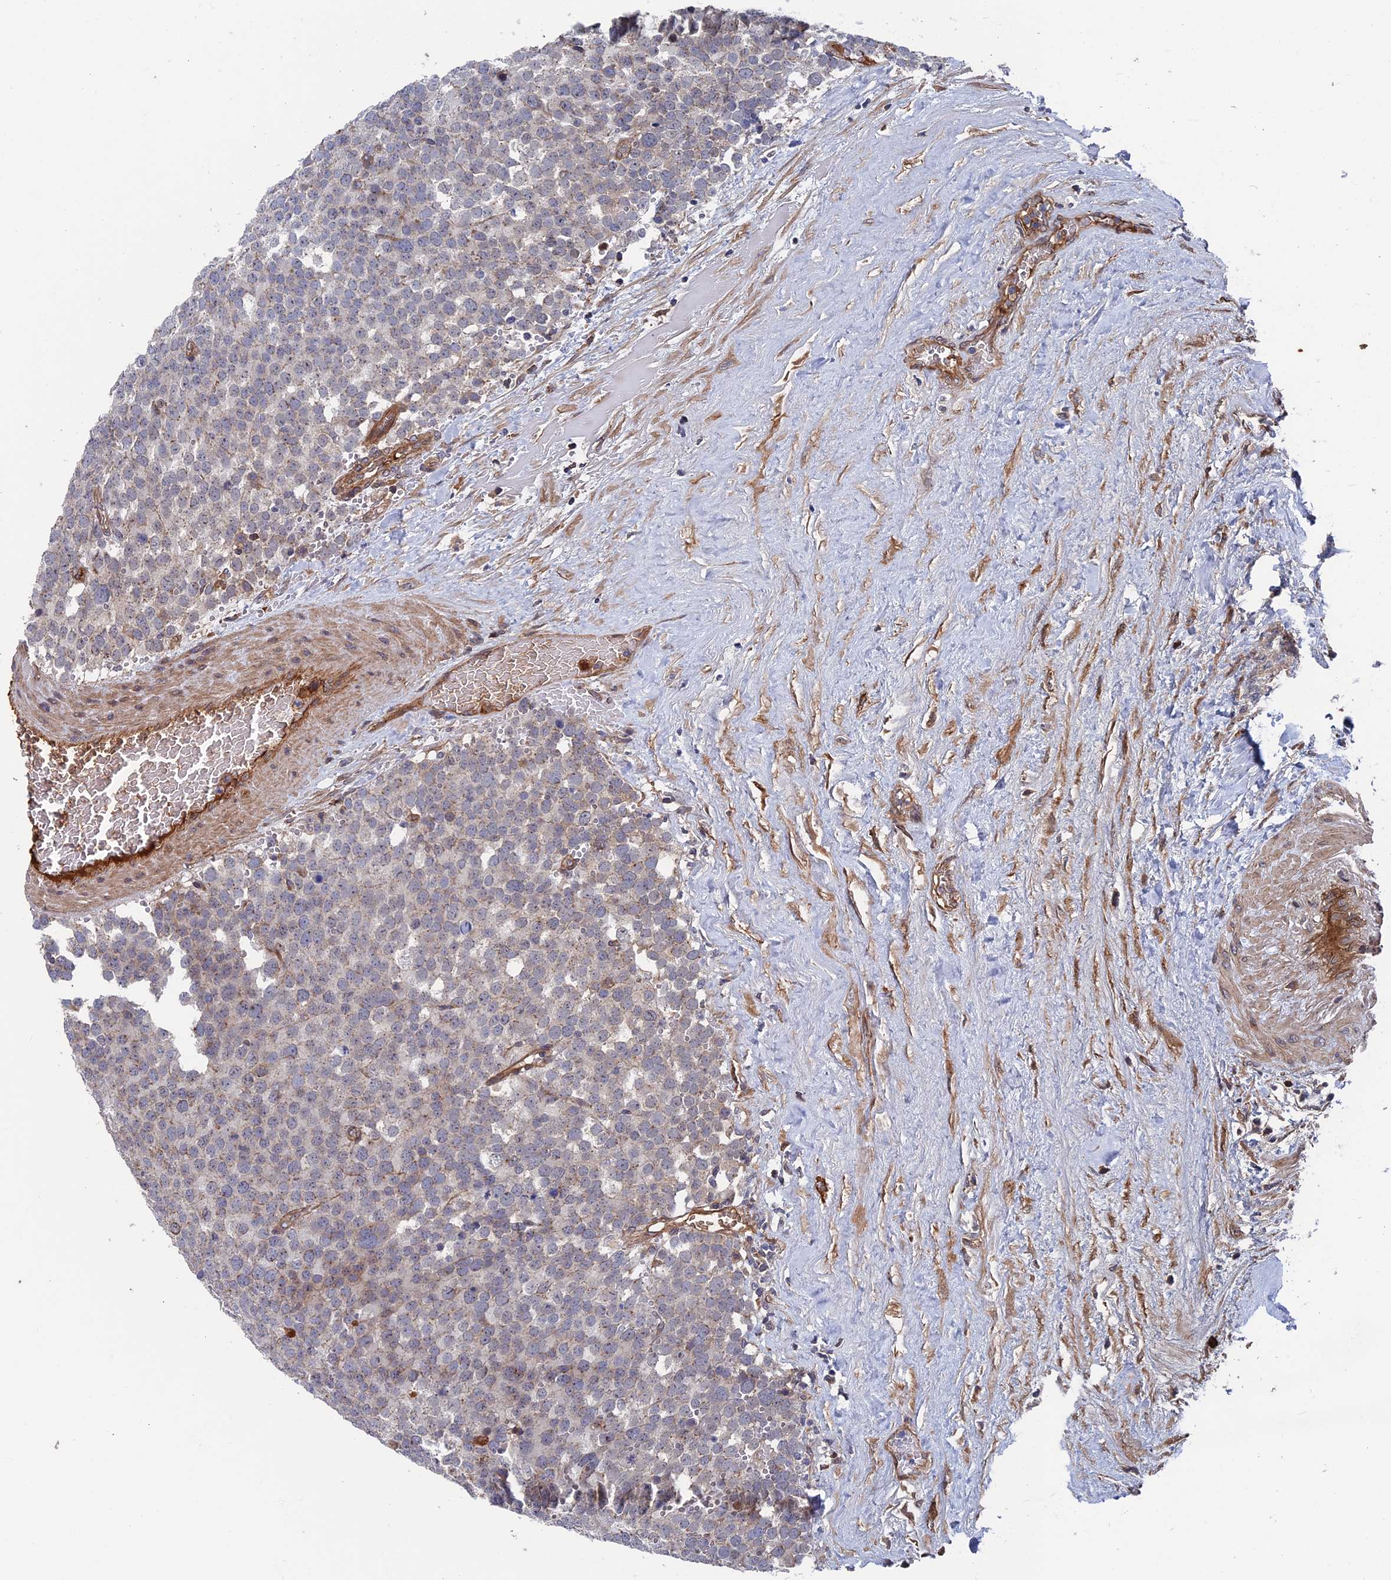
{"staining": {"intensity": "weak", "quantity": "<25%", "location": "cytoplasmic/membranous"}, "tissue": "testis cancer", "cell_type": "Tumor cells", "image_type": "cancer", "snomed": [{"axis": "morphology", "description": "Seminoma, NOS"}, {"axis": "topography", "description": "Testis"}], "caption": "Immunohistochemistry (IHC) photomicrograph of testis seminoma stained for a protein (brown), which exhibits no expression in tumor cells.", "gene": "RPUSD1", "patient": {"sex": "male", "age": 71}}